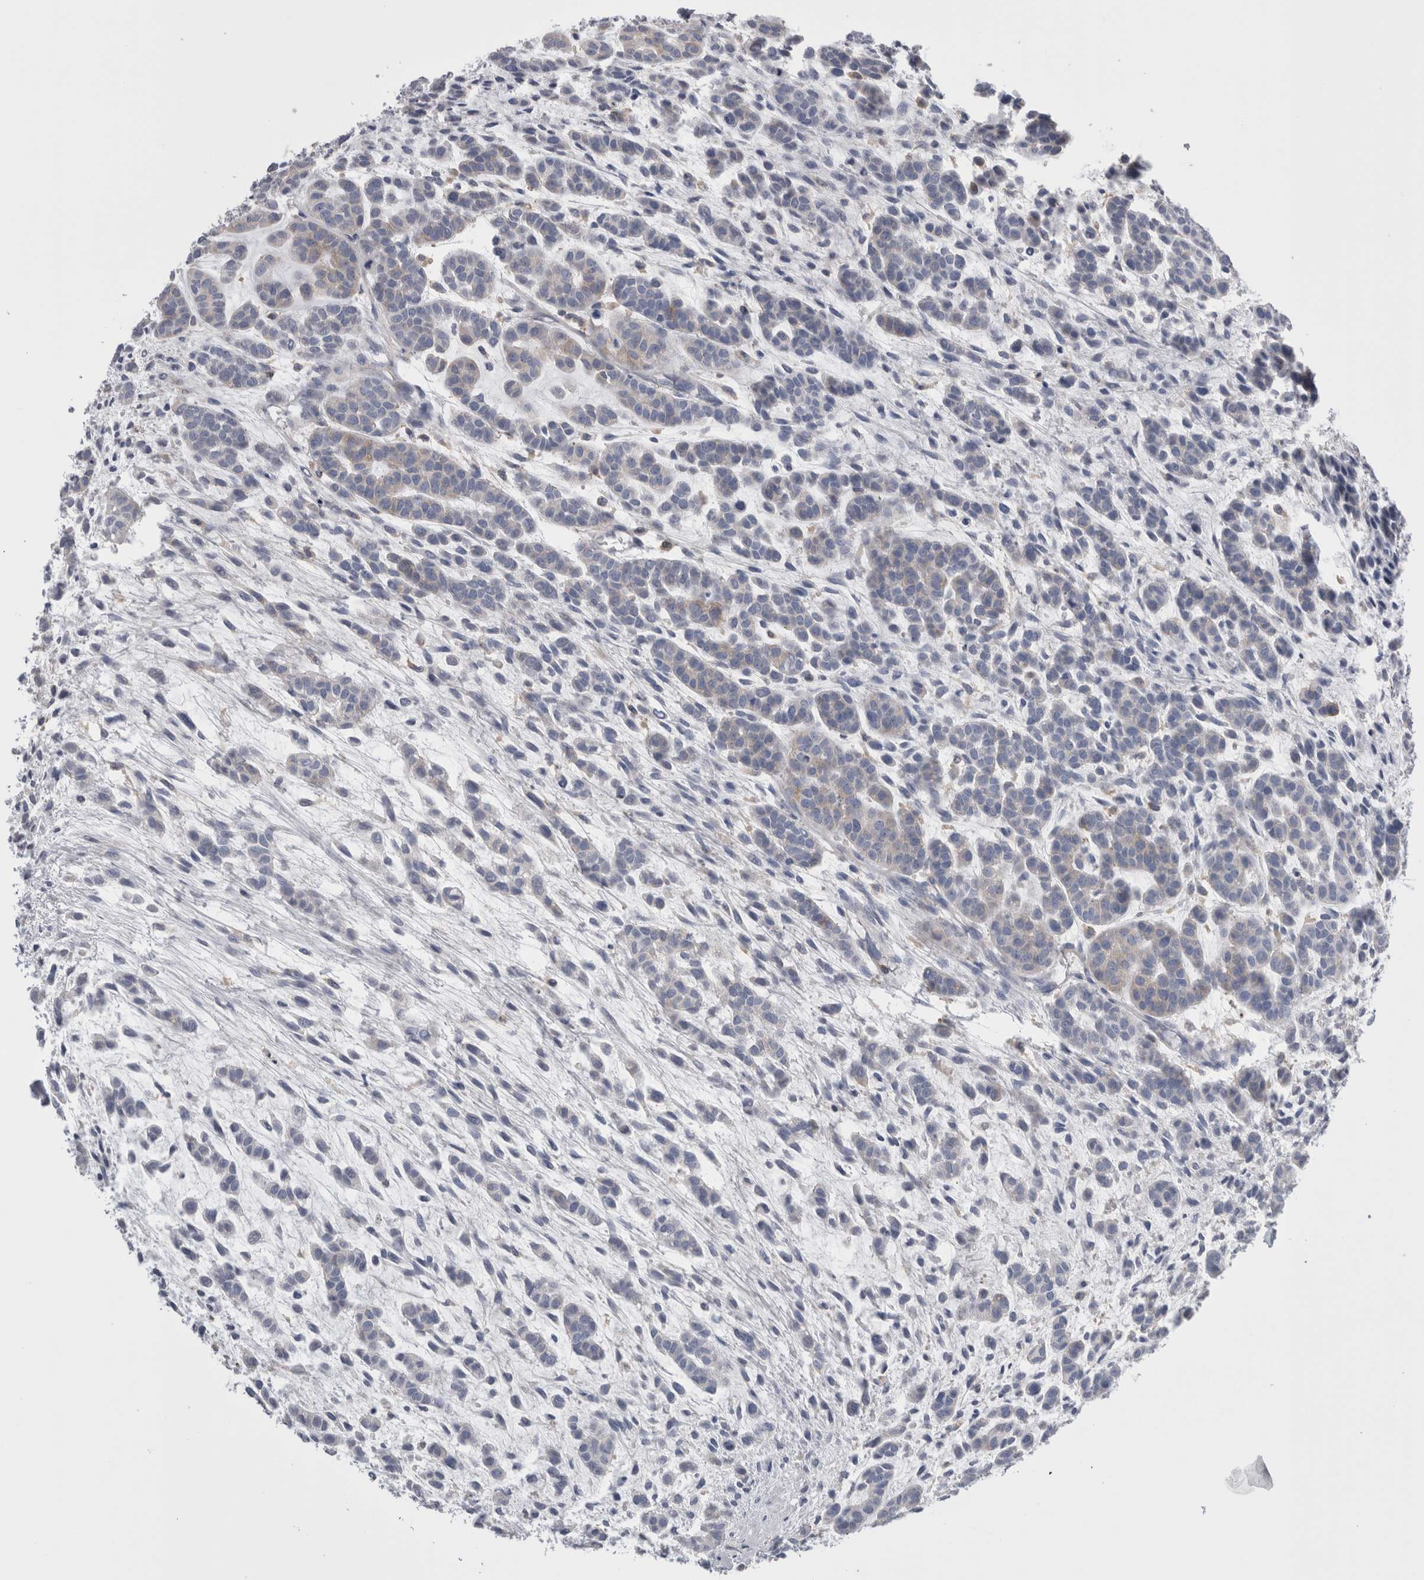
{"staining": {"intensity": "negative", "quantity": "none", "location": "none"}, "tissue": "head and neck cancer", "cell_type": "Tumor cells", "image_type": "cancer", "snomed": [{"axis": "morphology", "description": "Adenocarcinoma, NOS"}, {"axis": "morphology", "description": "Adenoma, NOS"}, {"axis": "topography", "description": "Head-Neck"}], "caption": "A high-resolution image shows IHC staining of head and neck cancer (adenocarcinoma), which reveals no significant staining in tumor cells.", "gene": "DCTN6", "patient": {"sex": "female", "age": 55}}